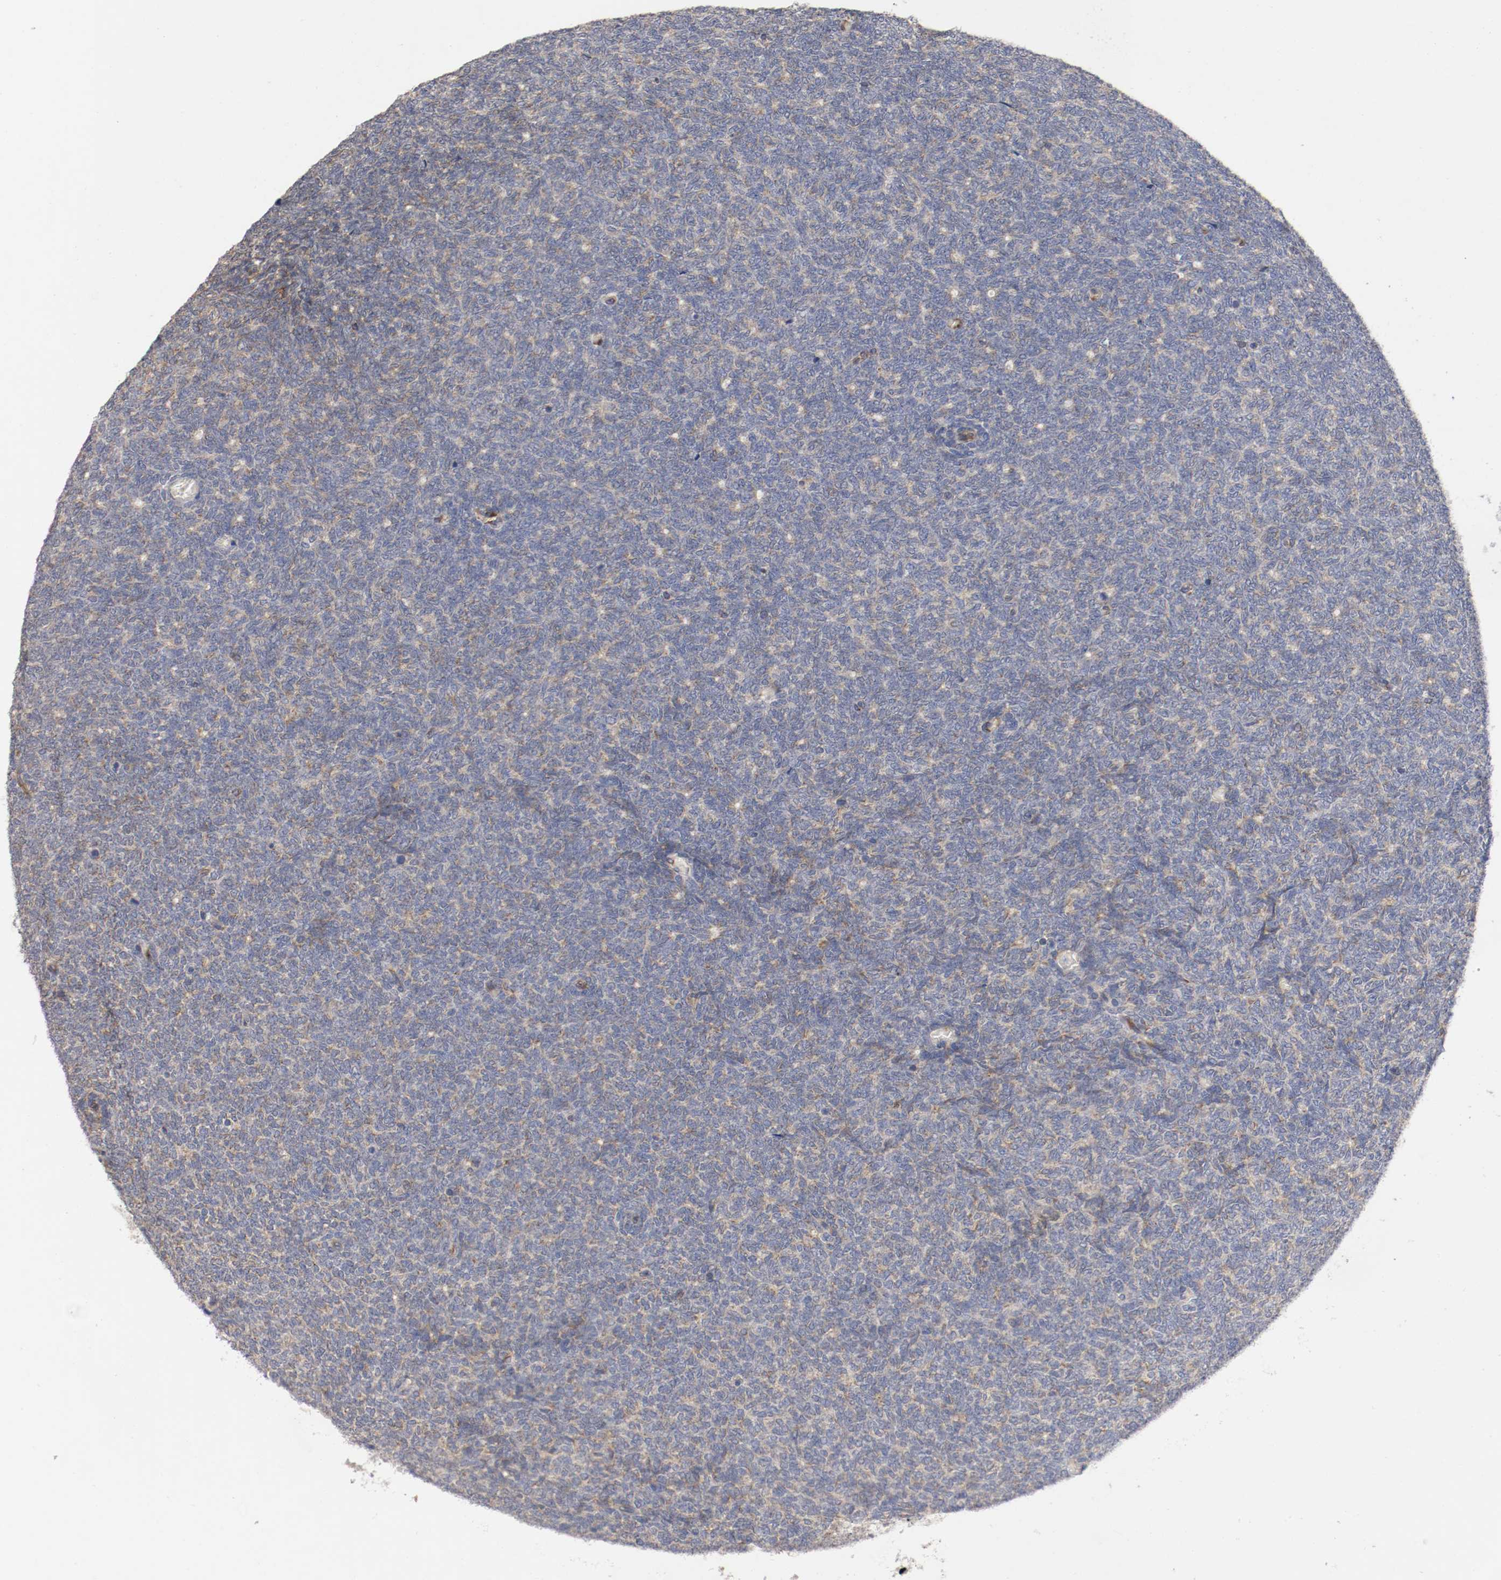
{"staining": {"intensity": "weak", "quantity": ">75%", "location": "cytoplasmic/membranous"}, "tissue": "renal cancer", "cell_type": "Tumor cells", "image_type": "cancer", "snomed": [{"axis": "morphology", "description": "Neoplasm, malignant, NOS"}, {"axis": "topography", "description": "Kidney"}], "caption": "About >75% of tumor cells in renal cancer exhibit weak cytoplasmic/membranous protein staining as visualized by brown immunohistochemical staining.", "gene": "TRAF2", "patient": {"sex": "male", "age": 28}}